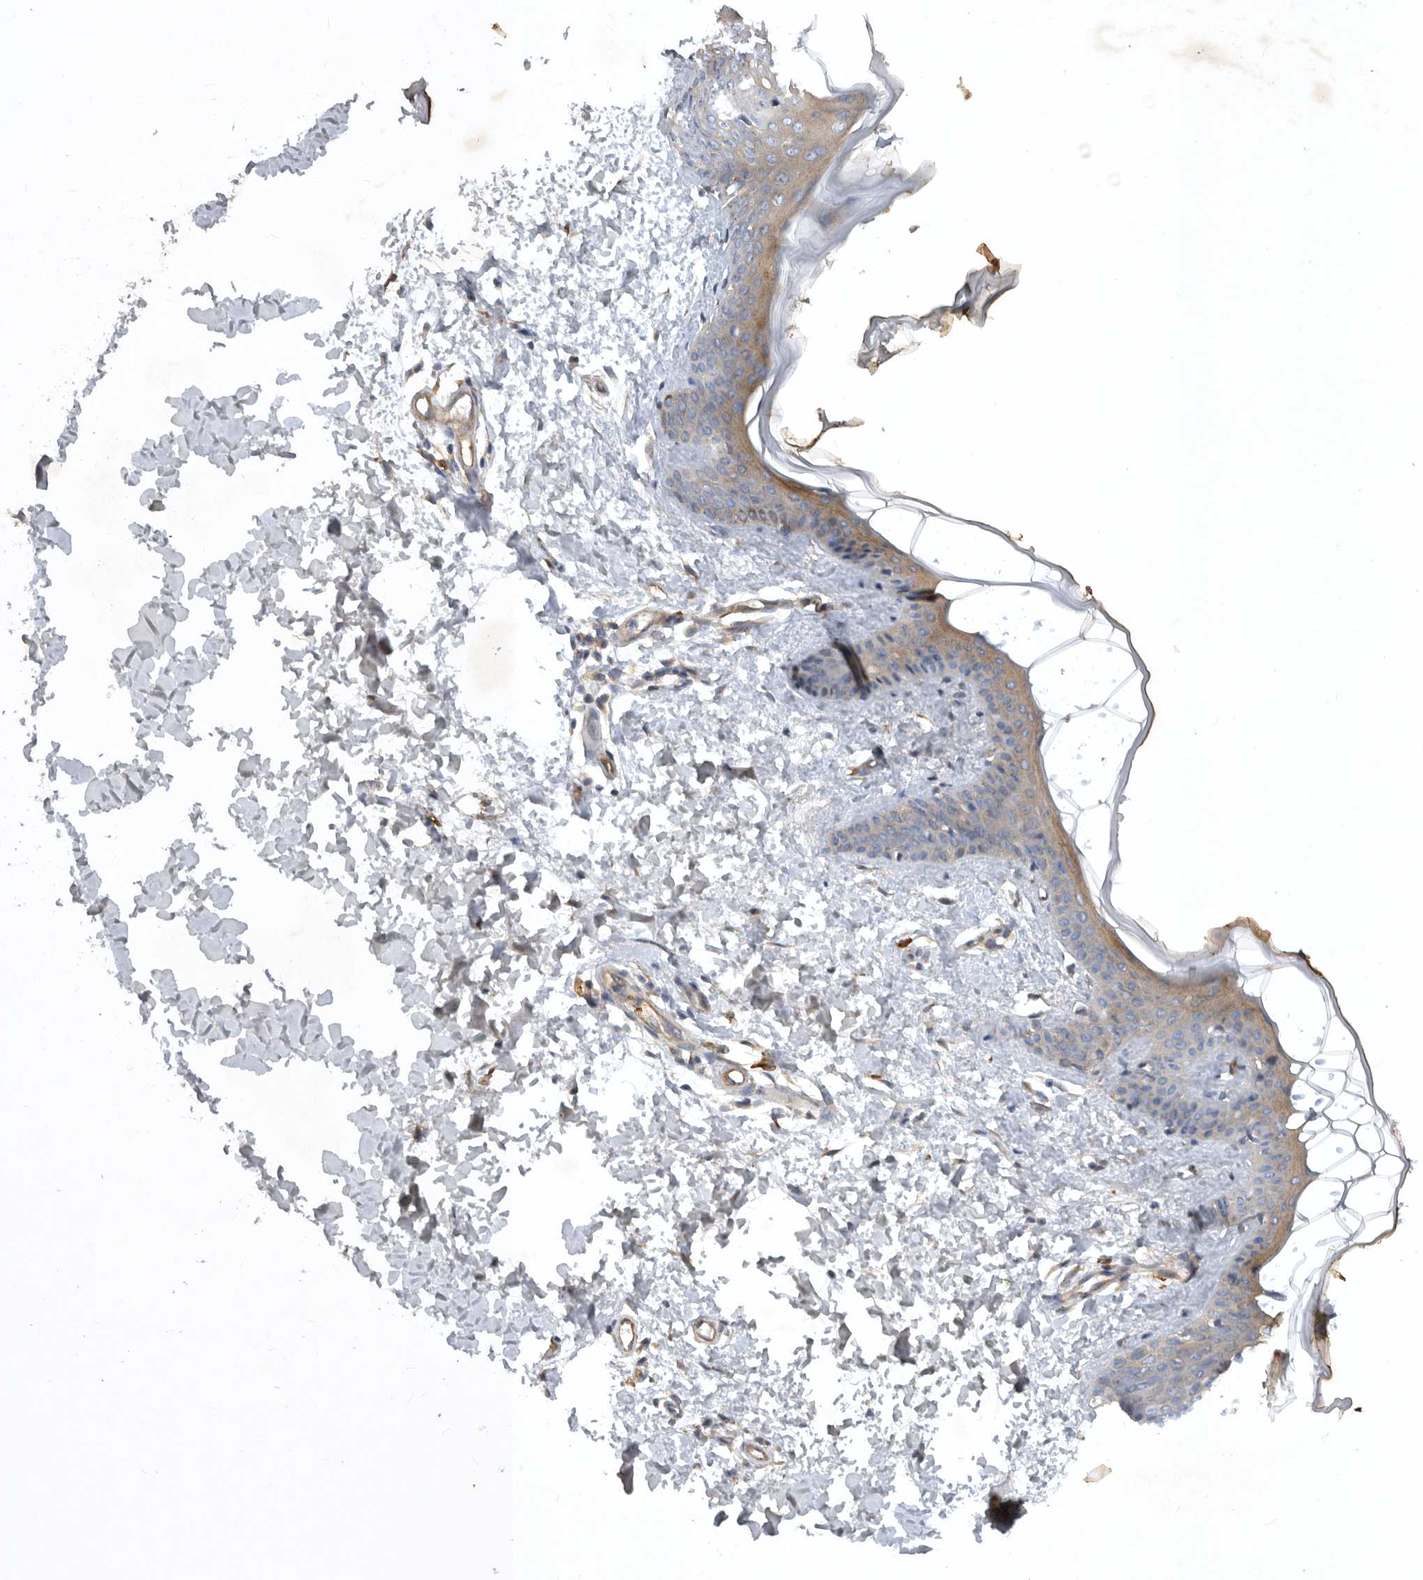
{"staining": {"intensity": "weak", "quantity": ">75%", "location": "cytoplasmic/membranous"}, "tissue": "skin", "cell_type": "Fibroblasts", "image_type": "normal", "snomed": [{"axis": "morphology", "description": "Normal tissue, NOS"}, {"axis": "topography", "description": "Skin"}], "caption": "IHC micrograph of benign skin stained for a protein (brown), which exhibits low levels of weak cytoplasmic/membranous positivity in about >75% of fibroblasts.", "gene": "MLPH", "patient": {"sex": "female", "age": 17}}